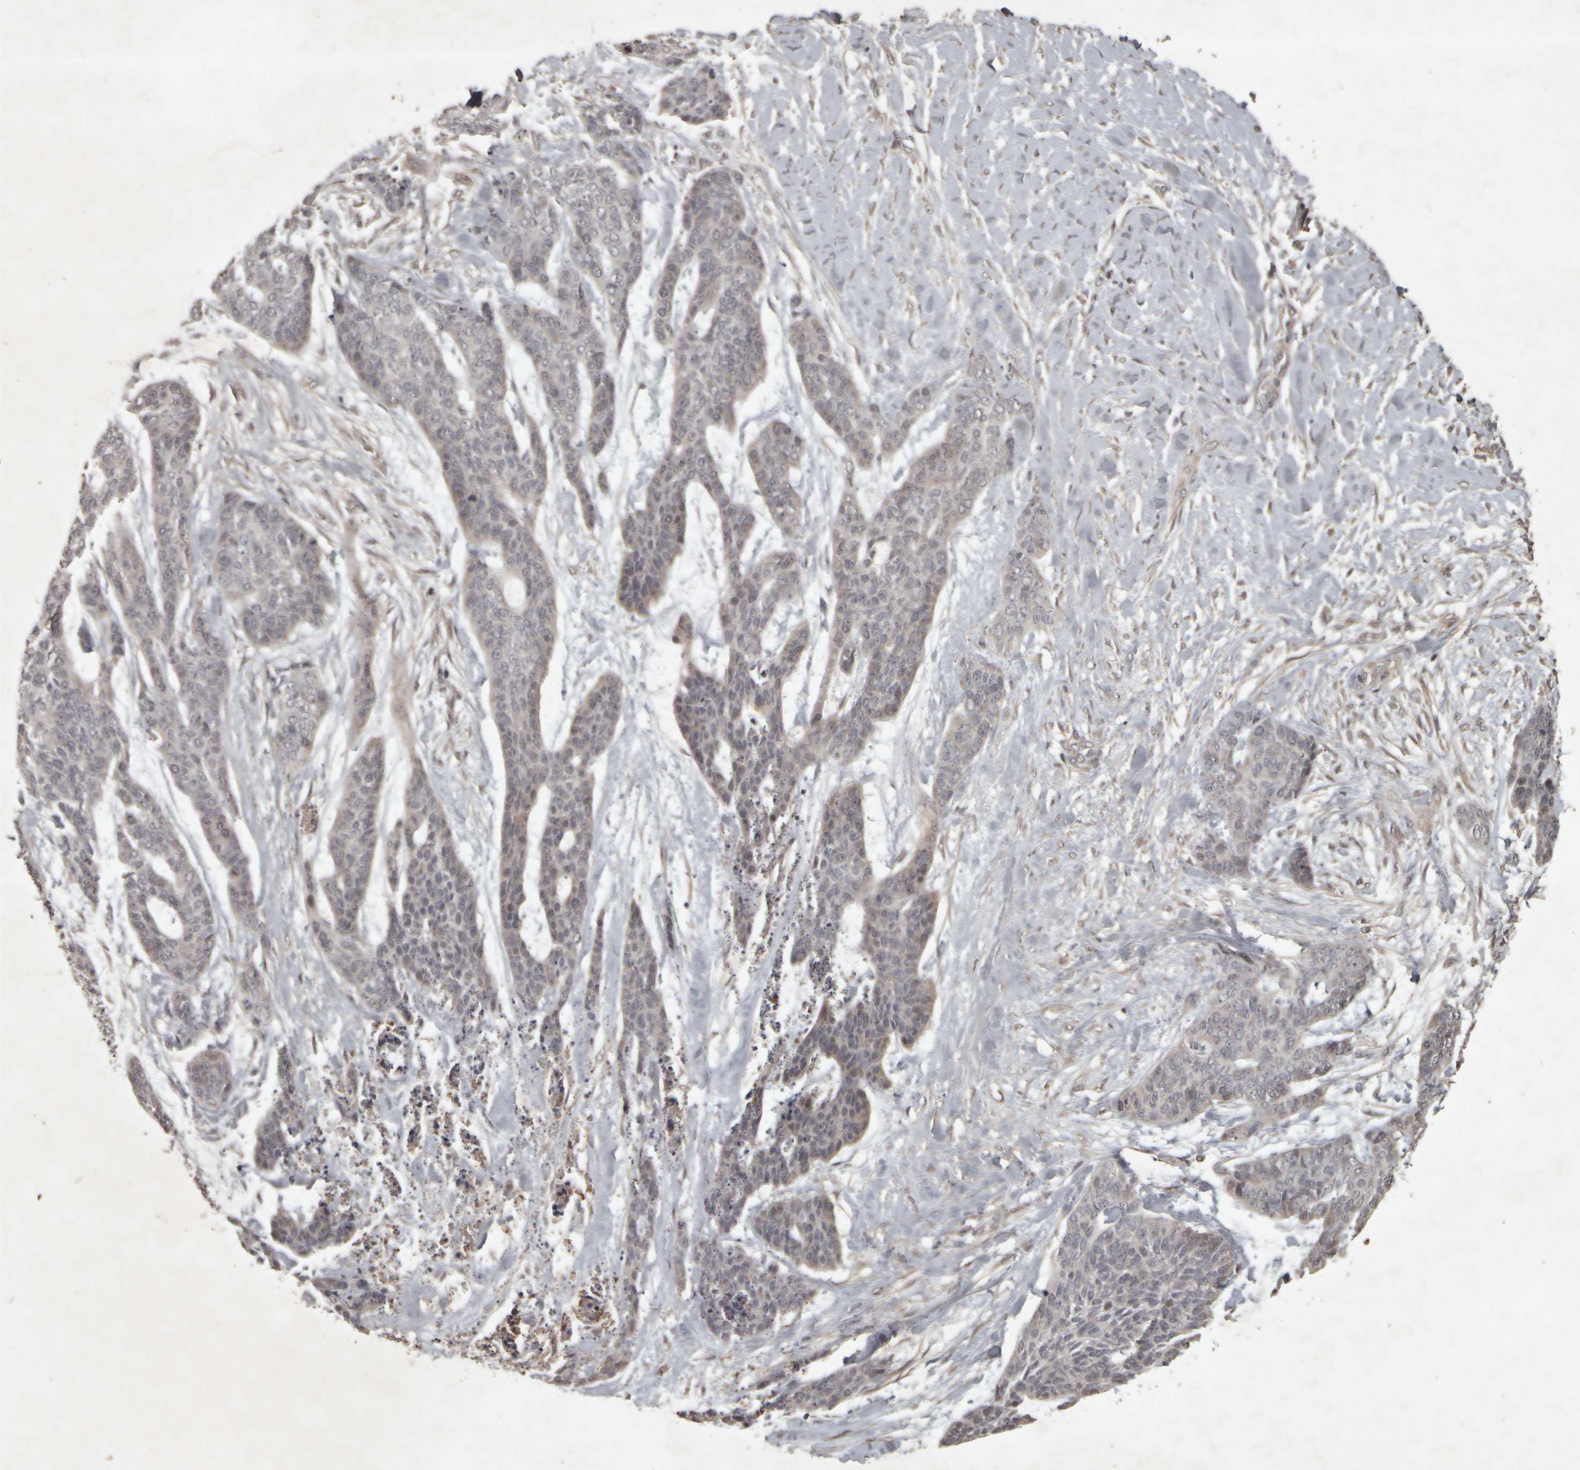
{"staining": {"intensity": "negative", "quantity": "none", "location": "none"}, "tissue": "skin cancer", "cell_type": "Tumor cells", "image_type": "cancer", "snomed": [{"axis": "morphology", "description": "Basal cell carcinoma"}, {"axis": "topography", "description": "Skin"}], "caption": "Skin basal cell carcinoma was stained to show a protein in brown. There is no significant staining in tumor cells.", "gene": "ACO1", "patient": {"sex": "female", "age": 64}}